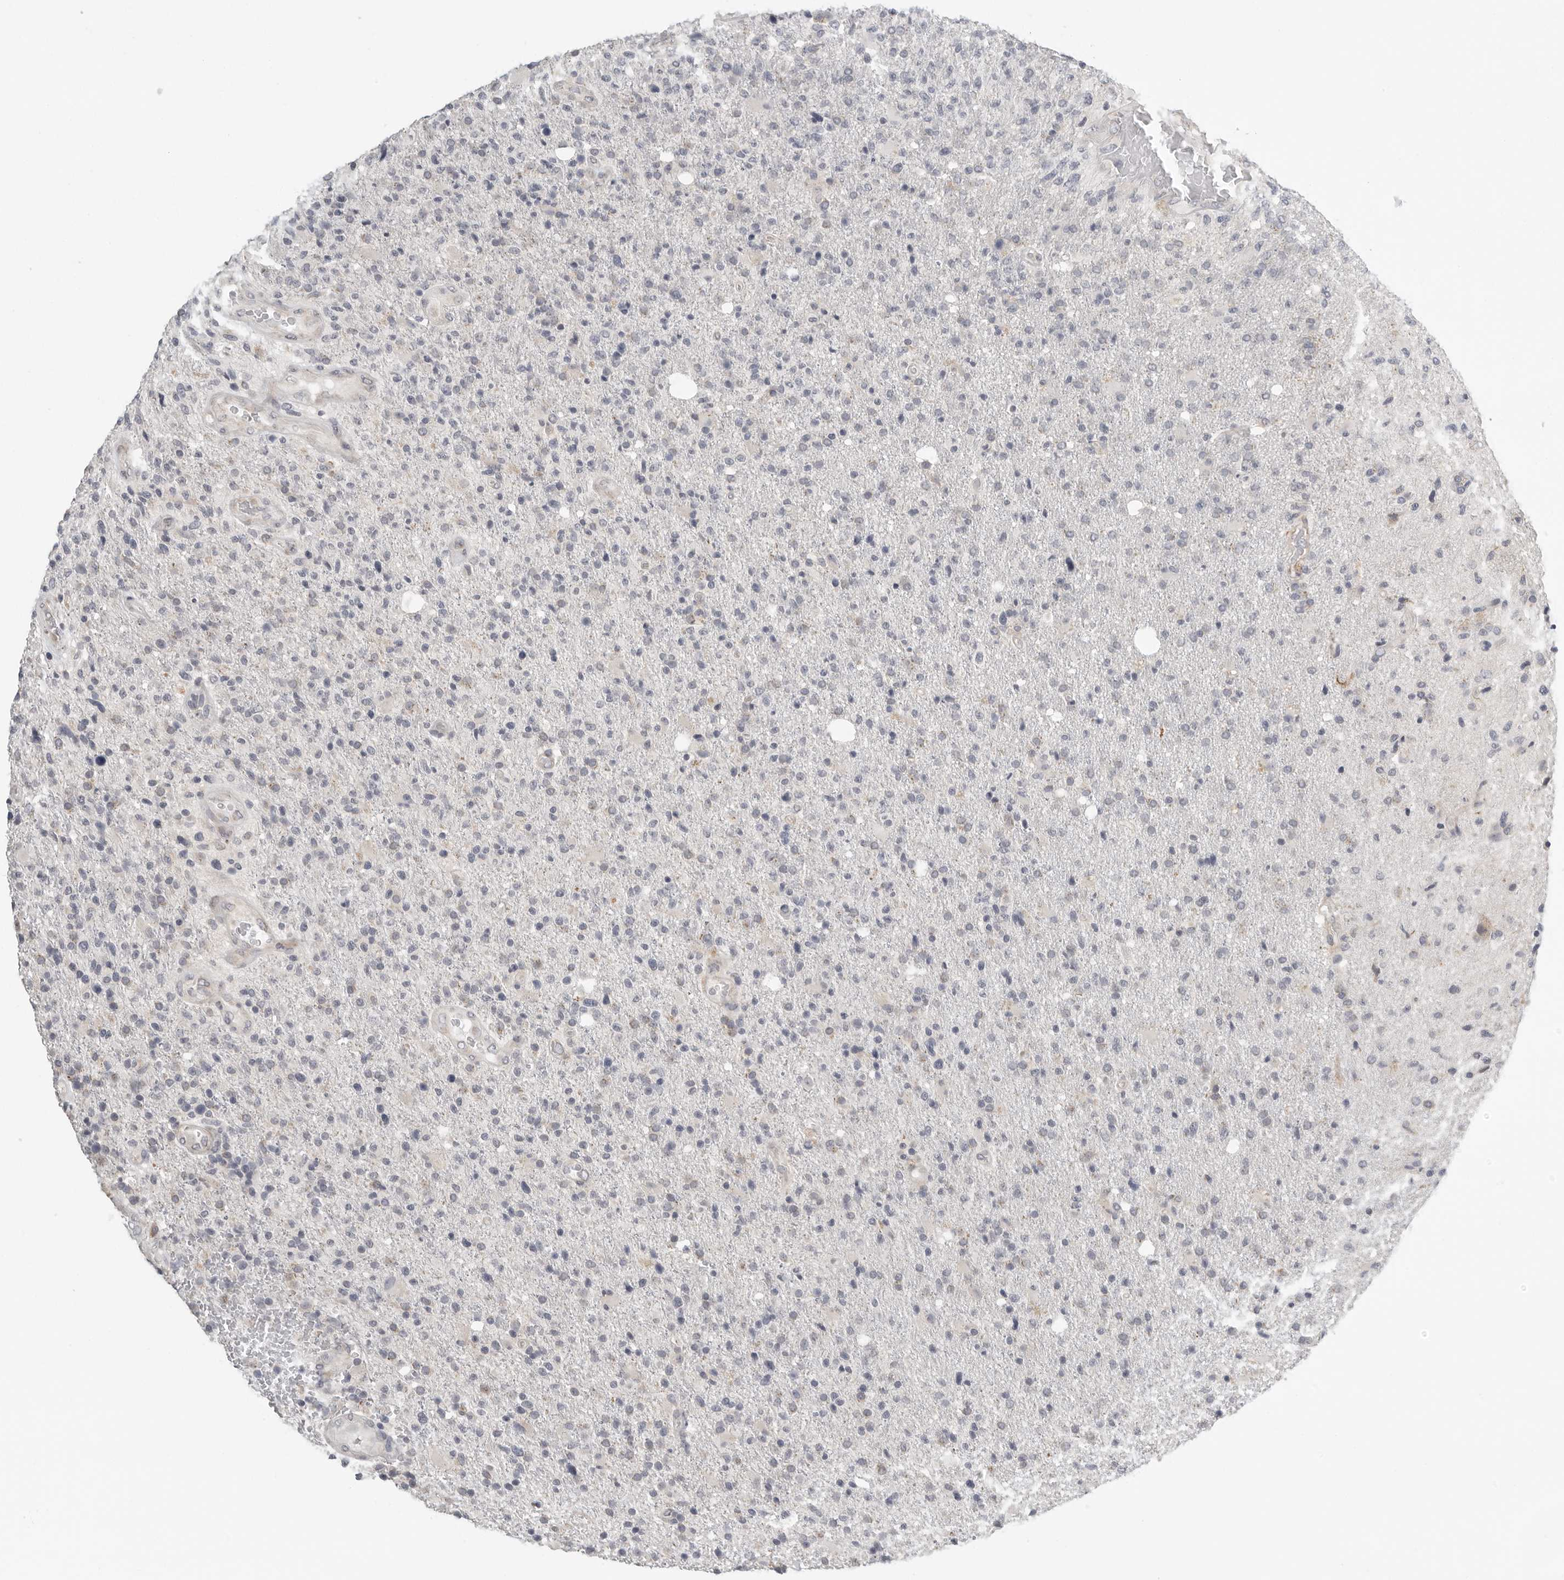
{"staining": {"intensity": "negative", "quantity": "none", "location": "none"}, "tissue": "glioma", "cell_type": "Tumor cells", "image_type": "cancer", "snomed": [{"axis": "morphology", "description": "Glioma, malignant, High grade"}, {"axis": "topography", "description": "Brain"}], "caption": "Protein analysis of malignant glioma (high-grade) shows no significant expression in tumor cells.", "gene": "STAB2", "patient": {"sex": "male", "age": 72}}